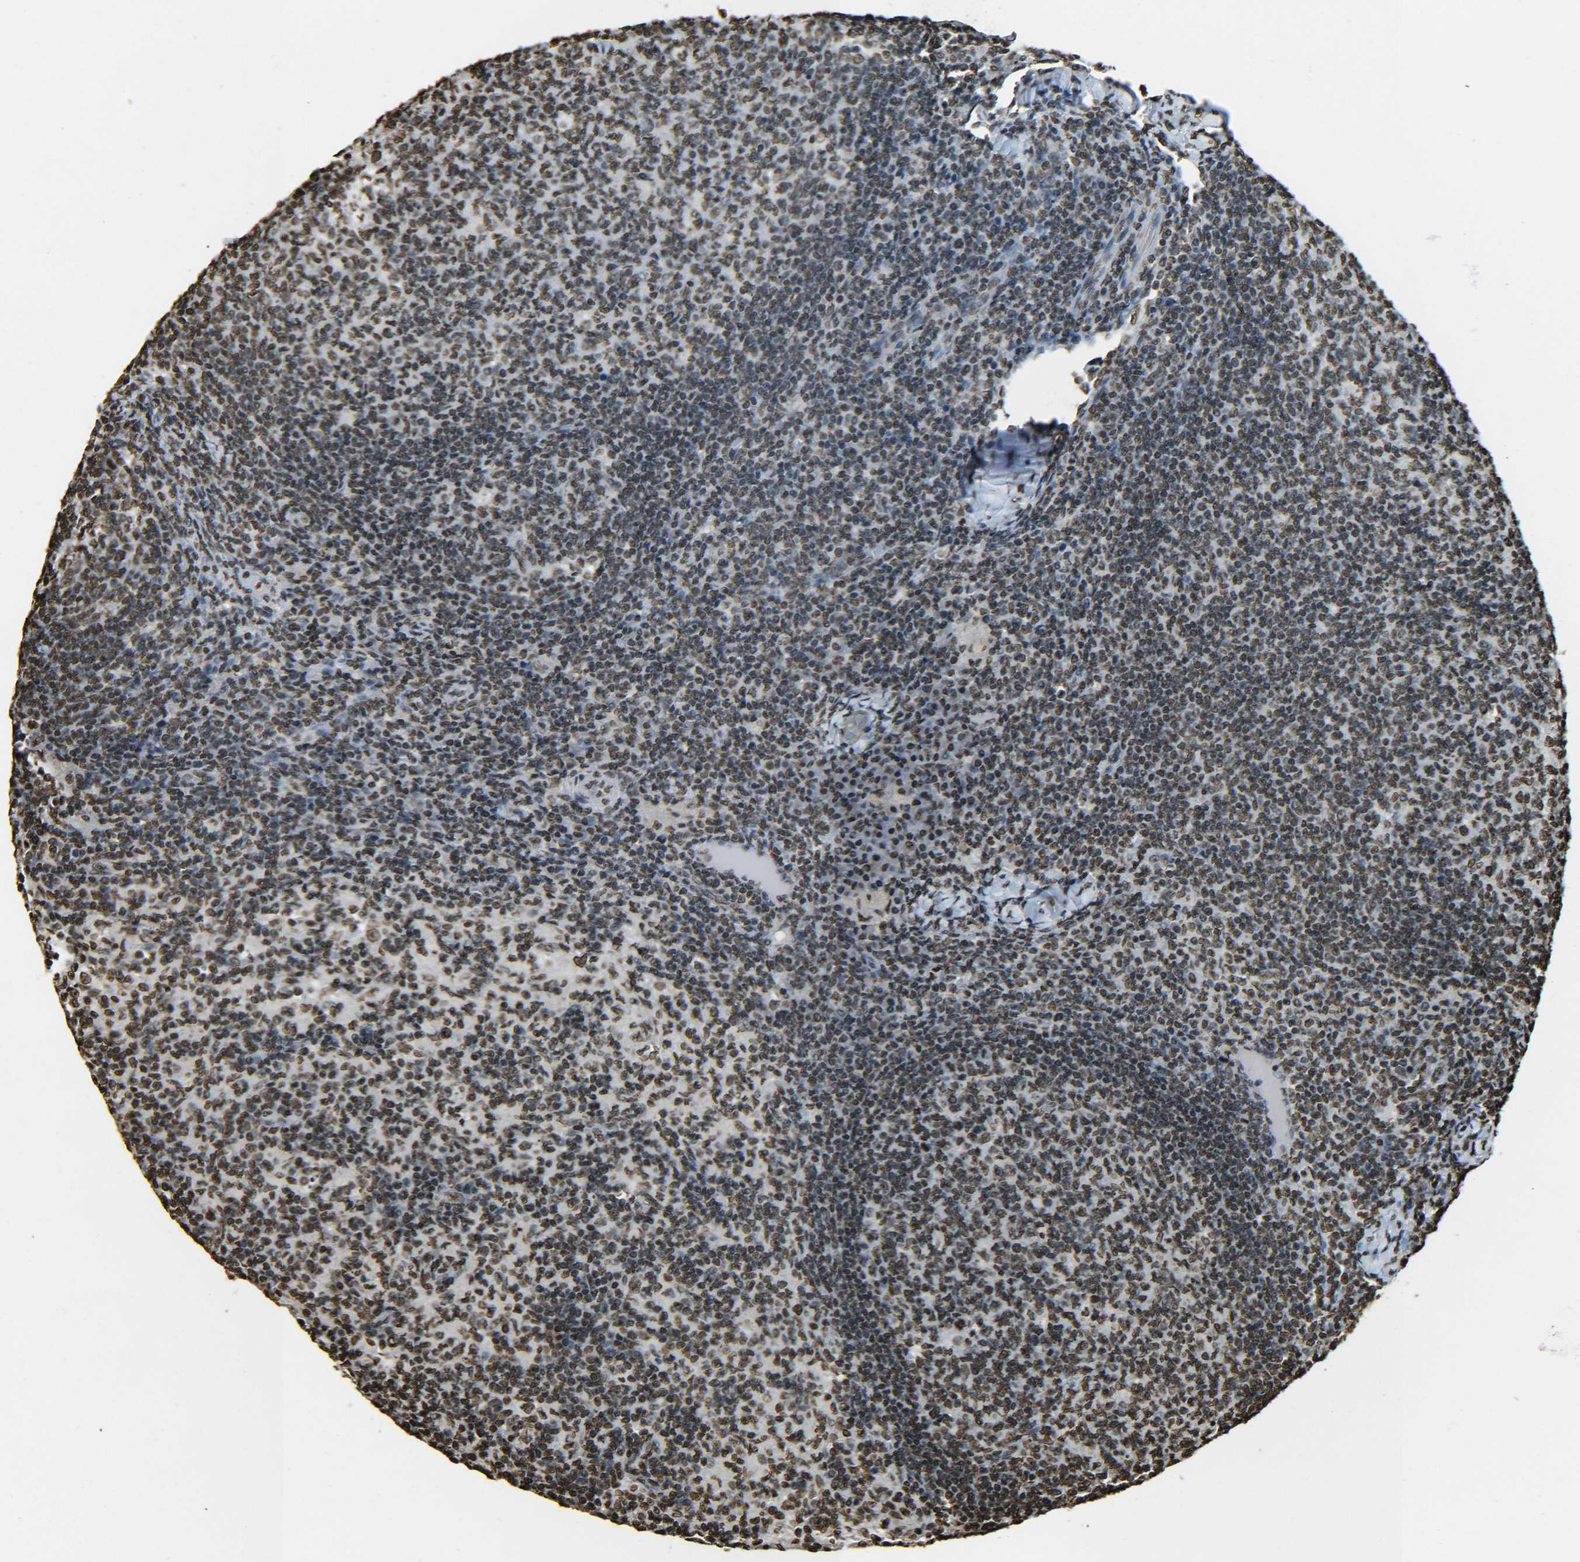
{"staining": {"intensity": "moderate", "quantity": ">75%", "location": "nuclear"}, "tissue": "lymph node", "cell_type": "Germinal center cells", "image_type": "normal", "snomed": [{"axis": "morphology", "description": "Normal tissue, NOS"}, {"axis": "morphology", "description": "Inflammation, NOS"}, {"axis": "topography", "description": "Lymph node"}], "caption": "Protein positivity by immunohistochemistry displays moderate nuclear expression in about >75% of germinal center cells in unremarkable lymph node.", "gene": "H4C16", "patient": {"sex": "male", "age": 55}}